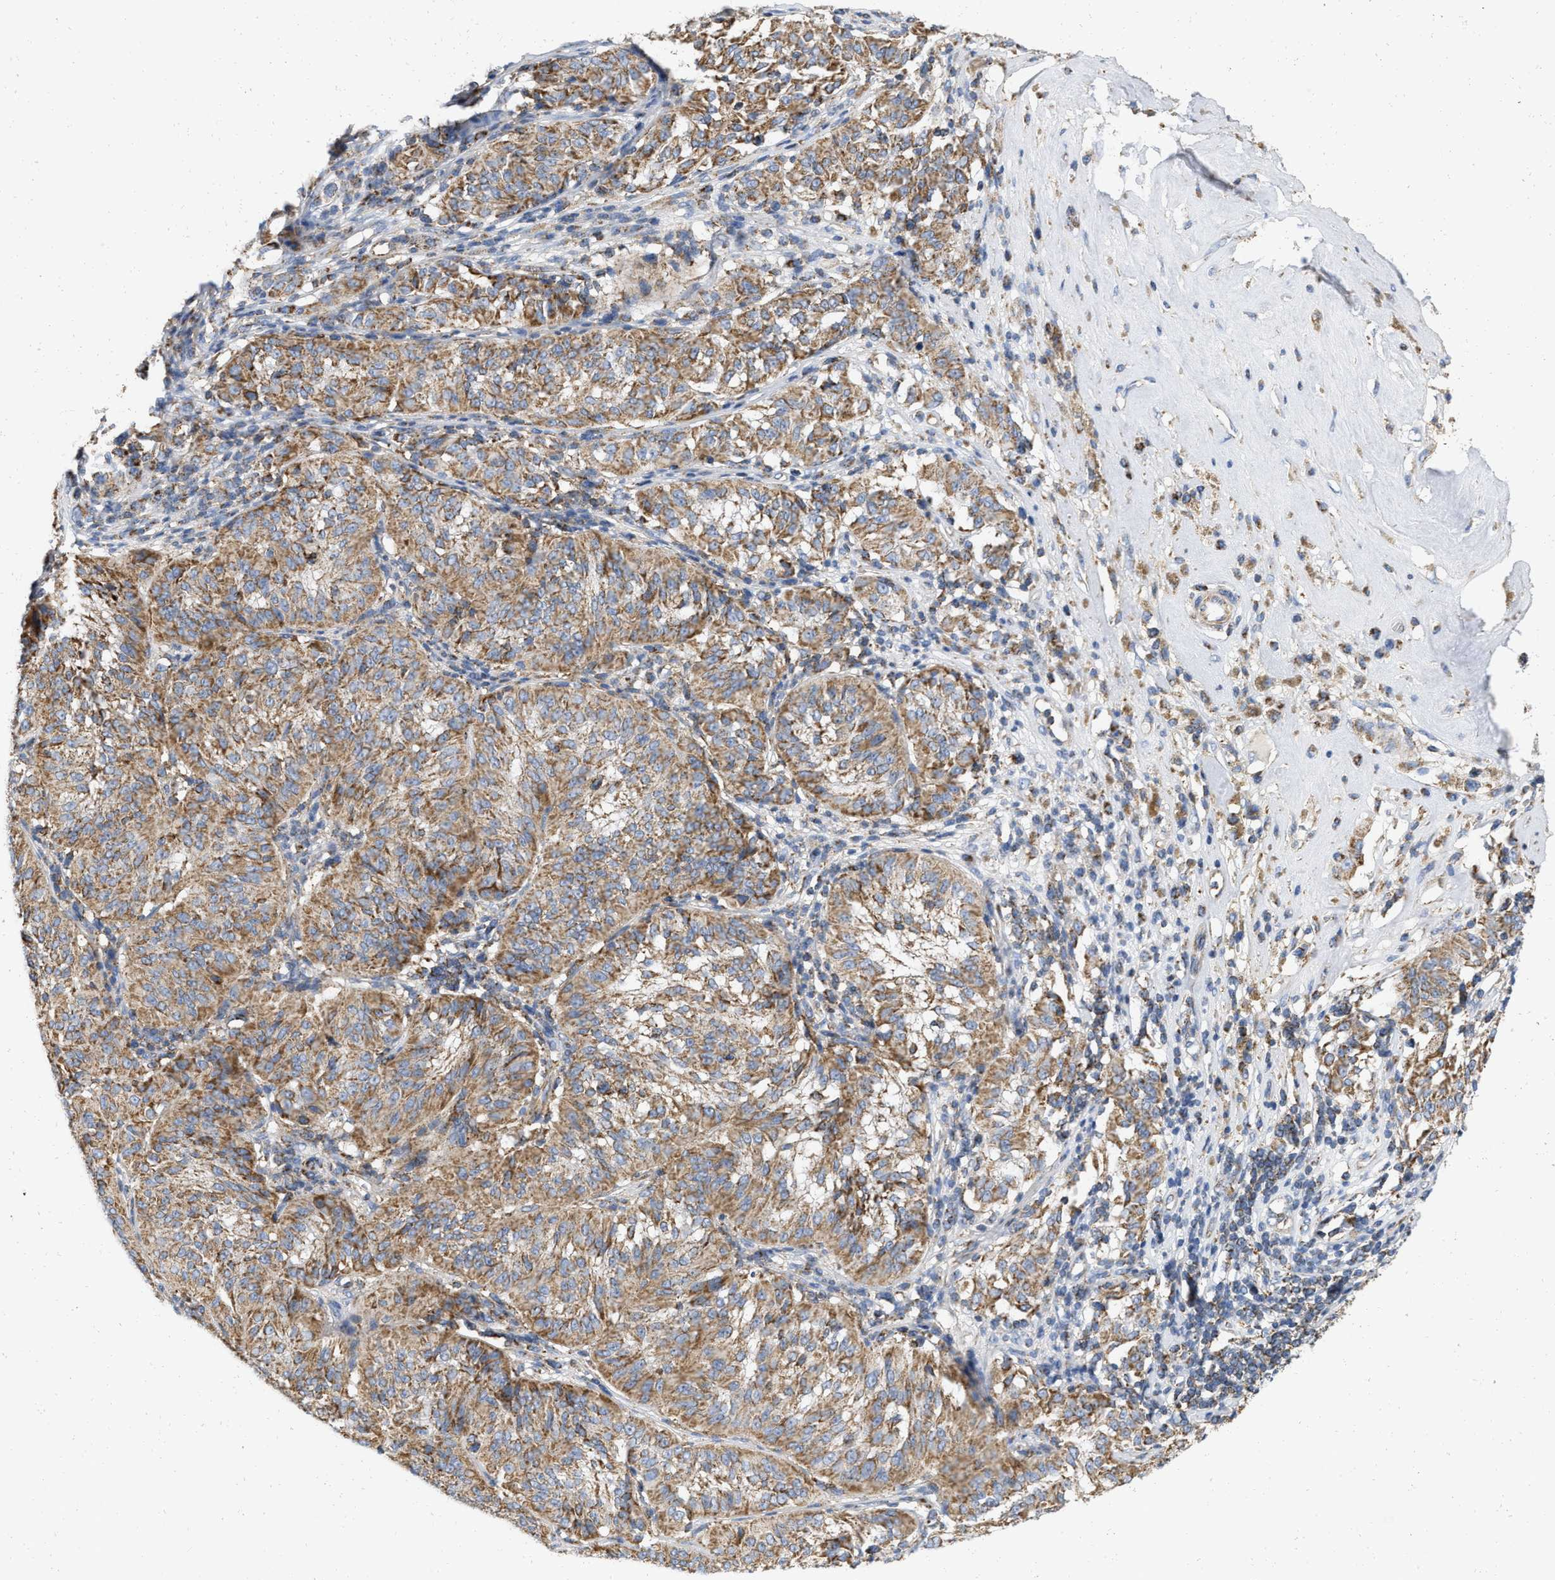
{"staining": {"intensity": "moderate", "quantity": ">75%", "location": "cytoplasmic/membranous"}, "tissue": "melanoma", "cell_type": "Tumor cells", "image_type": "cancer", "snomed": [{"axis": "morphology", "description": "Malignant melanoma, NOS"}, {"axis": "topography", "description": "Skin"}], "caption": "Immunohistochemical staining of human melanoma exhibits moderate cytoplasmic/membranous protein positivity in about >75% of tumor cells. (DAB IHC, brown staining for protein, blue staining for nuclei).", "gene": "GRB10", "patient": {"sex": "female", "age": 72}}